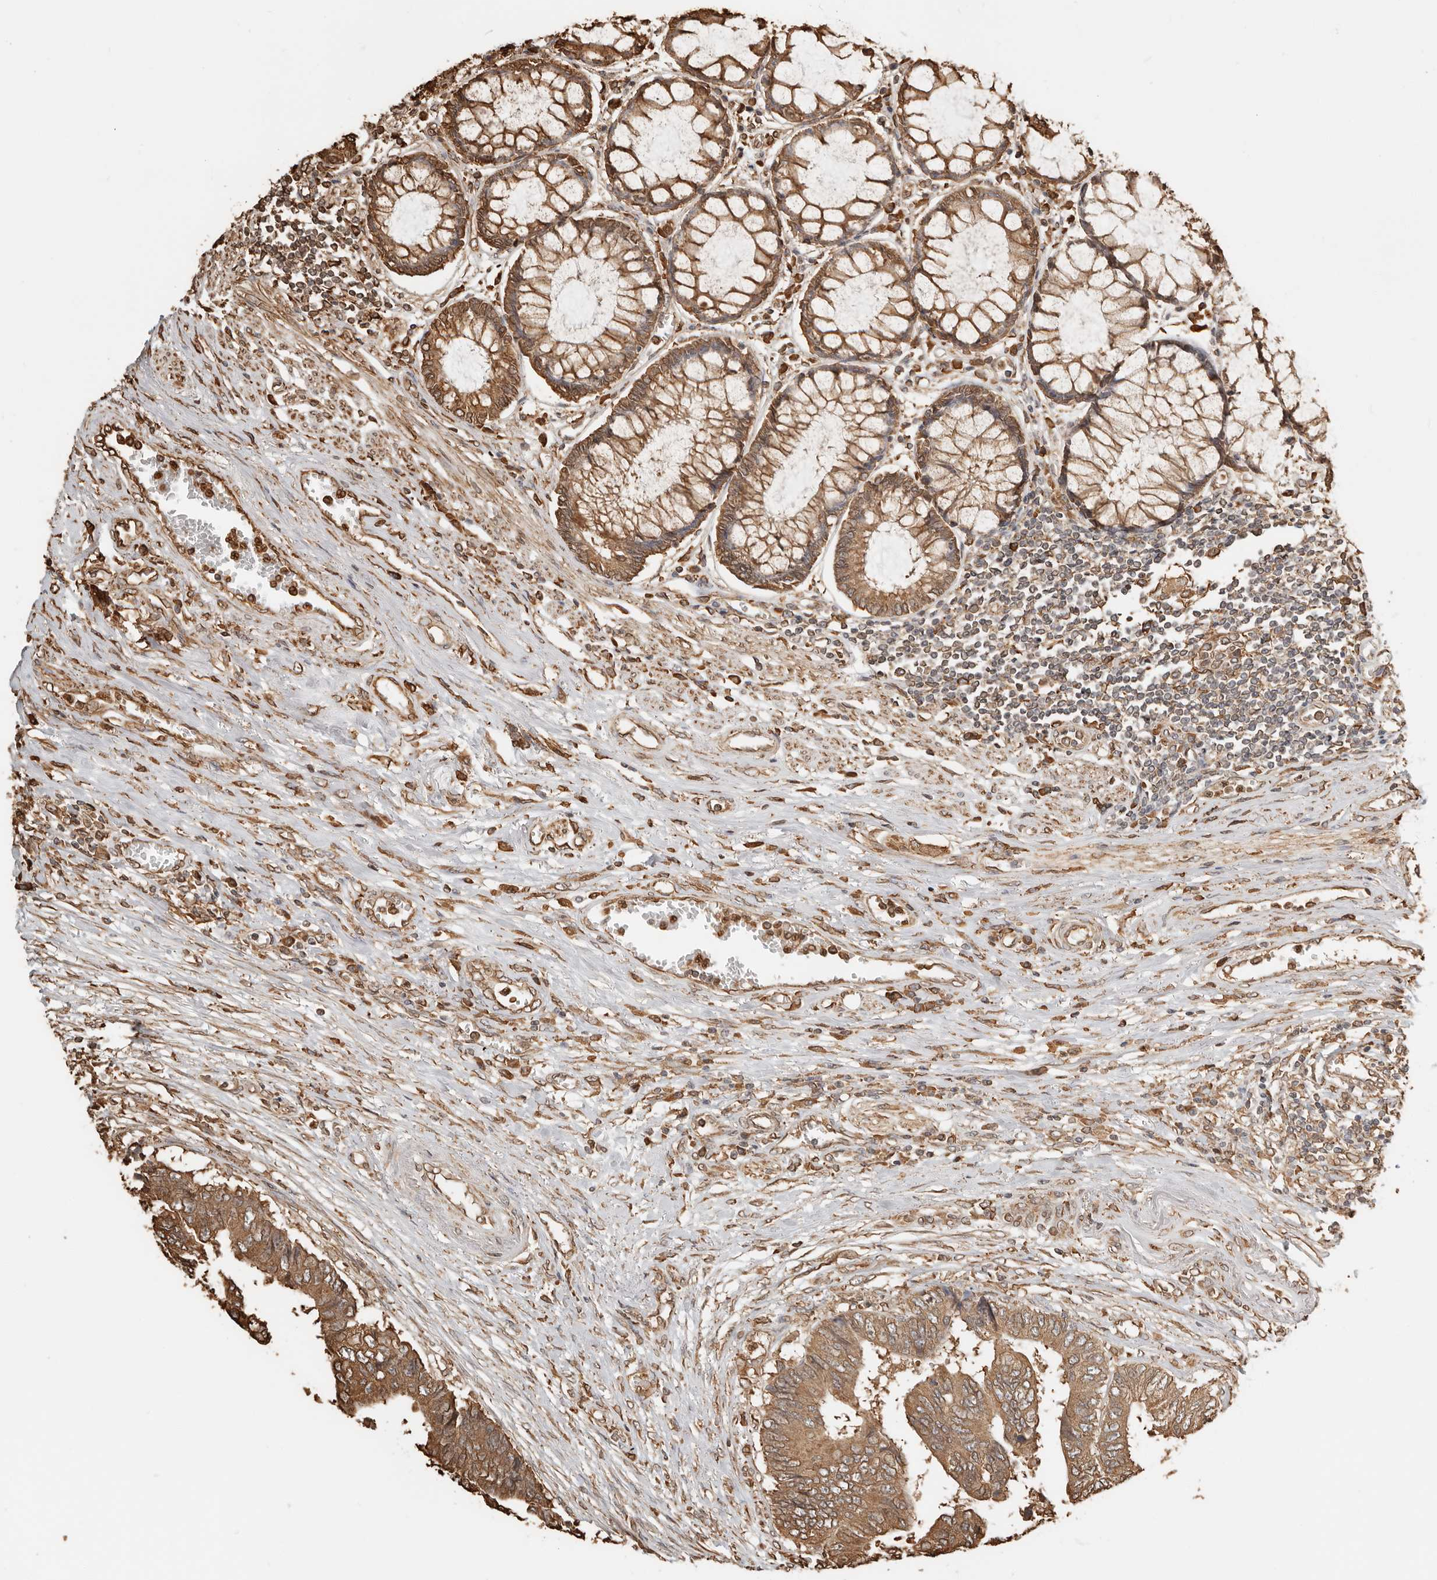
{"staining": {"intensity": "moderate", "quantity": ">75%", "location": "cytoplasmic/membranous"}, "tissue": "colorectal cancer", "cell_type": "Tumor cells", "image_type": "cancer", "snomed": [{"axis": "morphology", "description": "Adenocarcinoma, NOS"}, {"axis": "topography", "description": "Rectum"}], "caption": "This image shows colorectal cancer stained with immunohistochemistry to label a protein in brown. The cytoplasmic/membranous of tumor cells show moderate positivity for the protein. Nuclei are counter-stained blue.", "gene": "ARHGEF10L", "patient": {"sex": "male", "age": 84}}